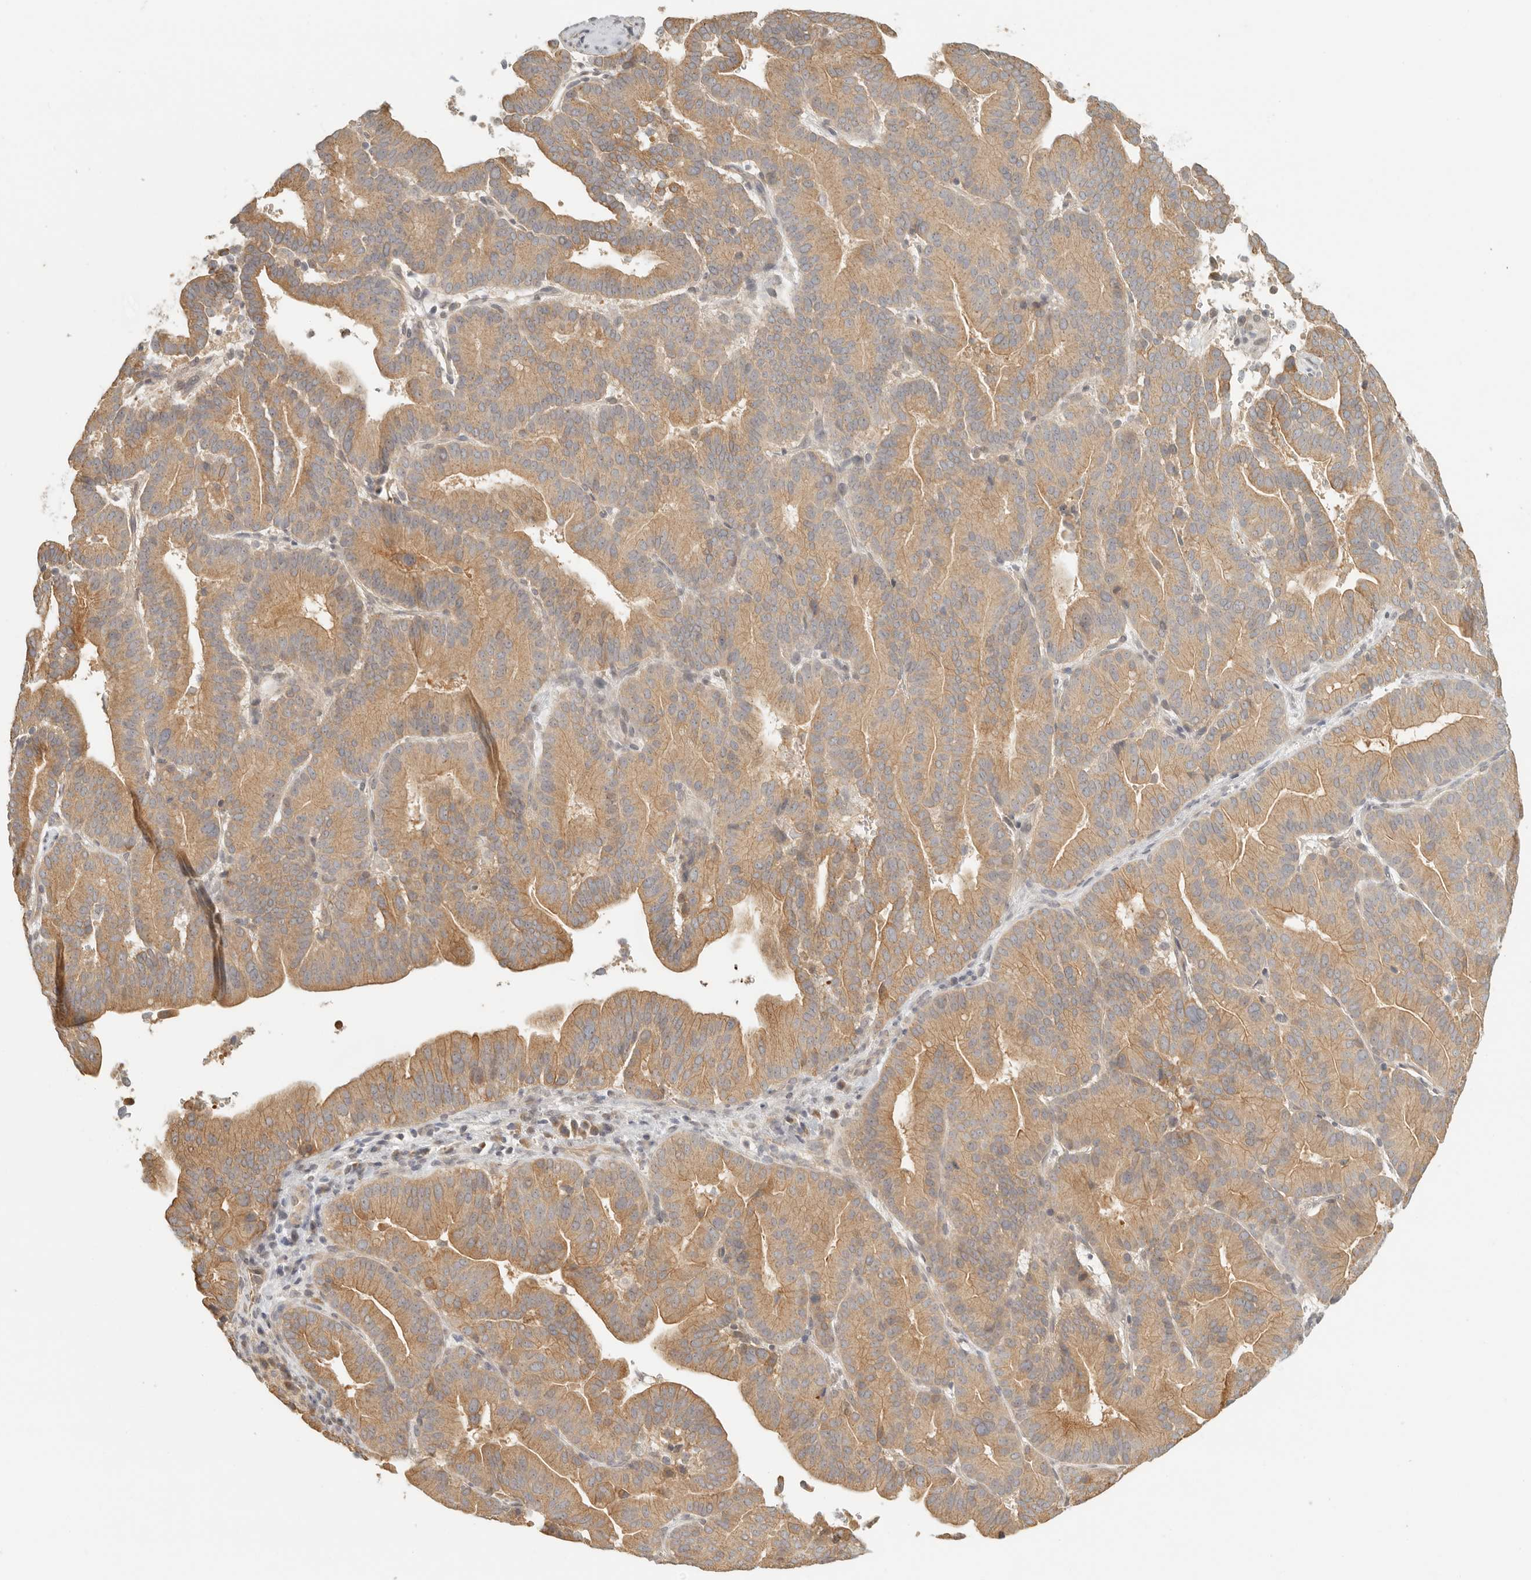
{"staining": {"intensity": "moderate", "quantity": ">75%", "location": "cytoplasmic/membranous"}, "tissue": "liver cancer", "cell_type": "Tumor cells", "image_type": "cancer", "snomed": [{"axis": "morphology", "description": "Cholangiocarcinoma"}, {"axis": "topography", "description": "Liver"}], "caption": "The image demonstrates immunohistochemical staining of liver cancer. There is moderate cytoplasmic/membranous positivity is appreciated in approximately >75% of tumor cells.", "gene": "AHDC1", "patient": {"sex": "female", "age": 75}}